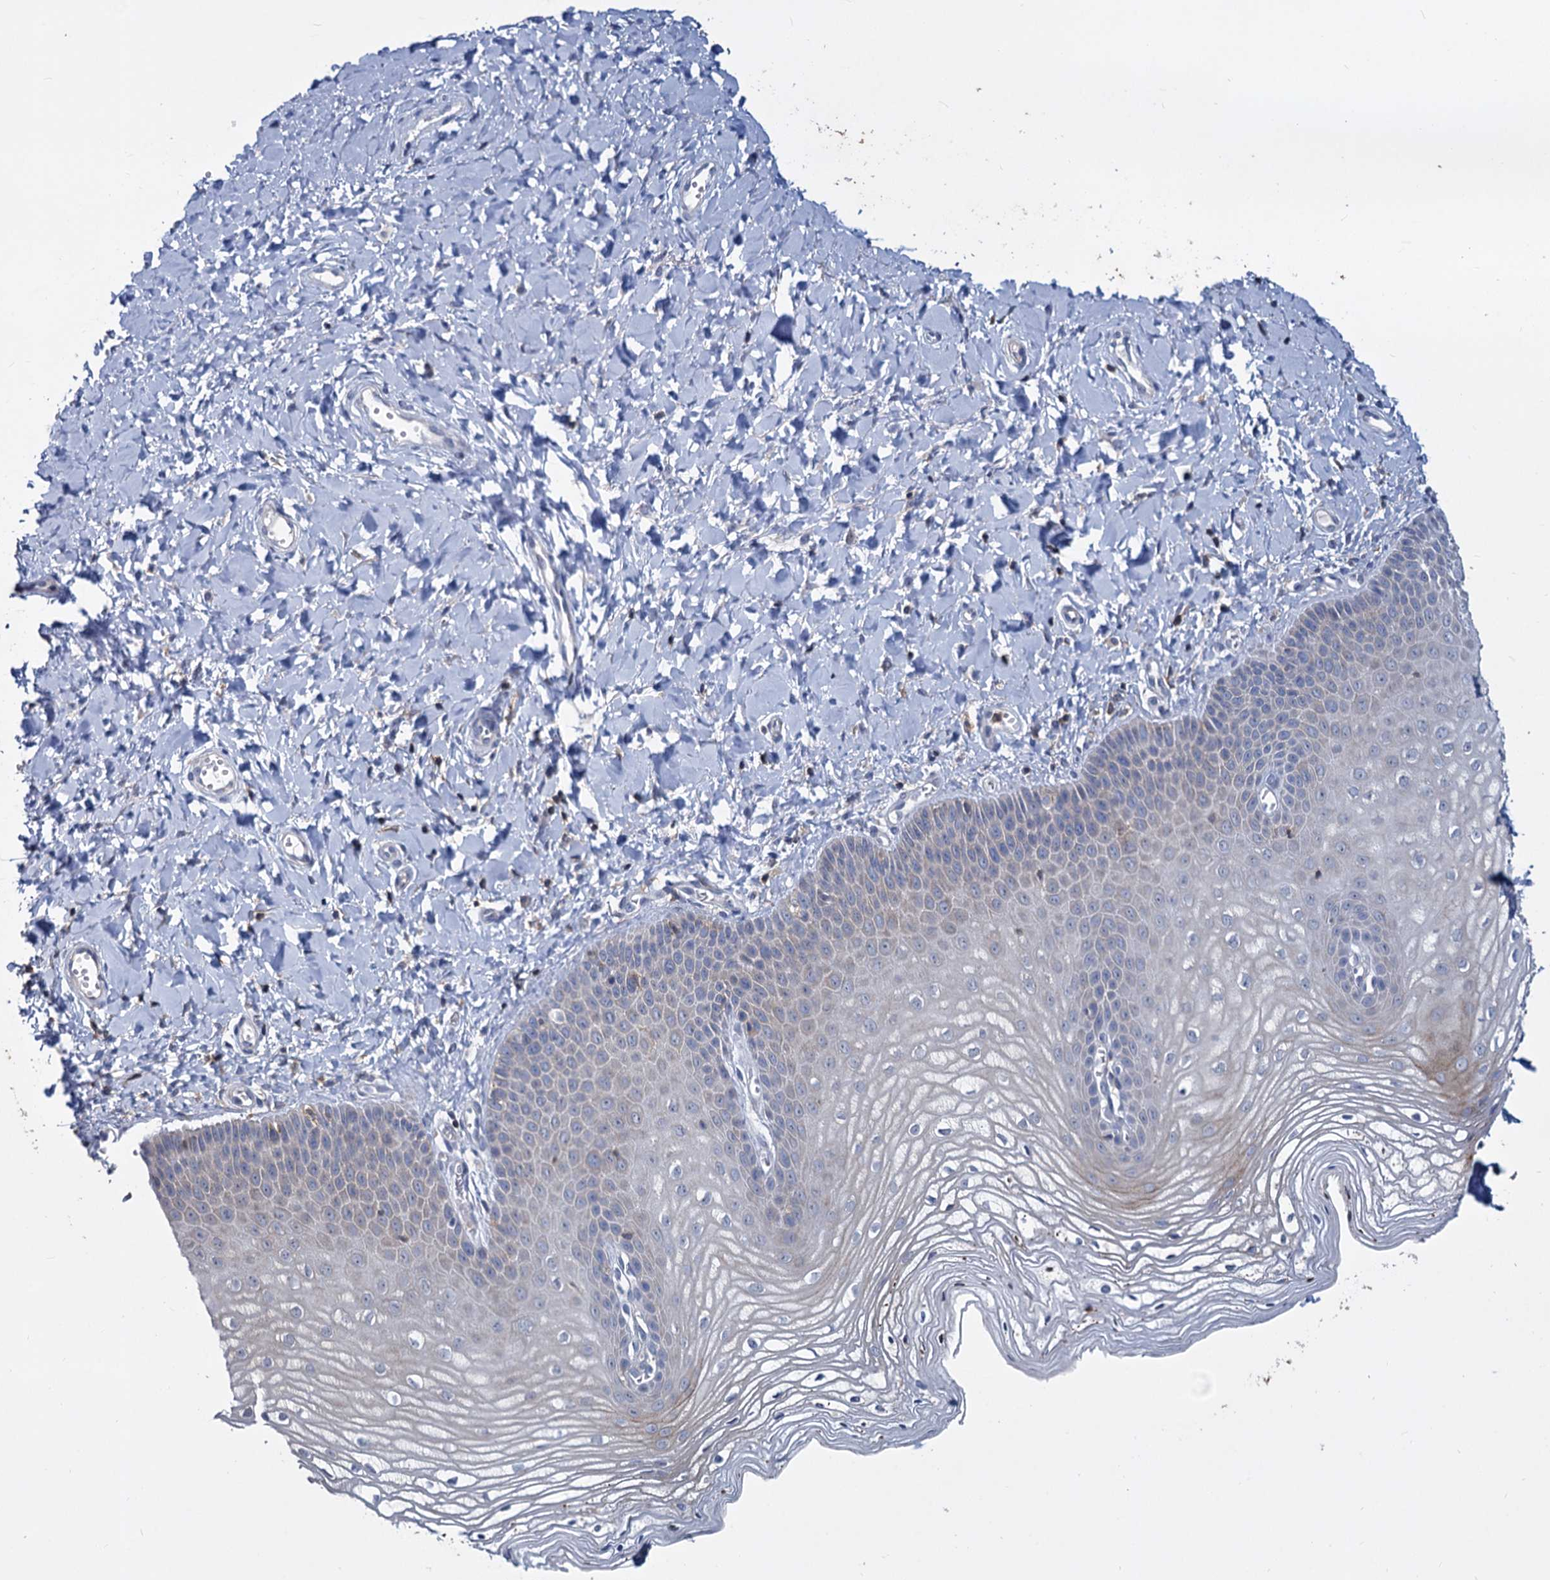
{"staining": {"intensity": "negative", "quantity": "none", "location": "none"}, "tissue": "vagina", "cell_type": "Squamous epithelial cells", "image_type": "normal", "snomed": [{"axis": "morphology", "description": "Normal tissue, NOS"}, {"axis": "topography", "description": "Vagina"}, {"axis": "topography", "description": "Cervix"}], "caption": "This is an IHC histopathology image of benign human vagina. There is no positivity in squamous epithelial cells.", "gene": "LRCH4", "patient": {"sex": "female", "age": 40}}